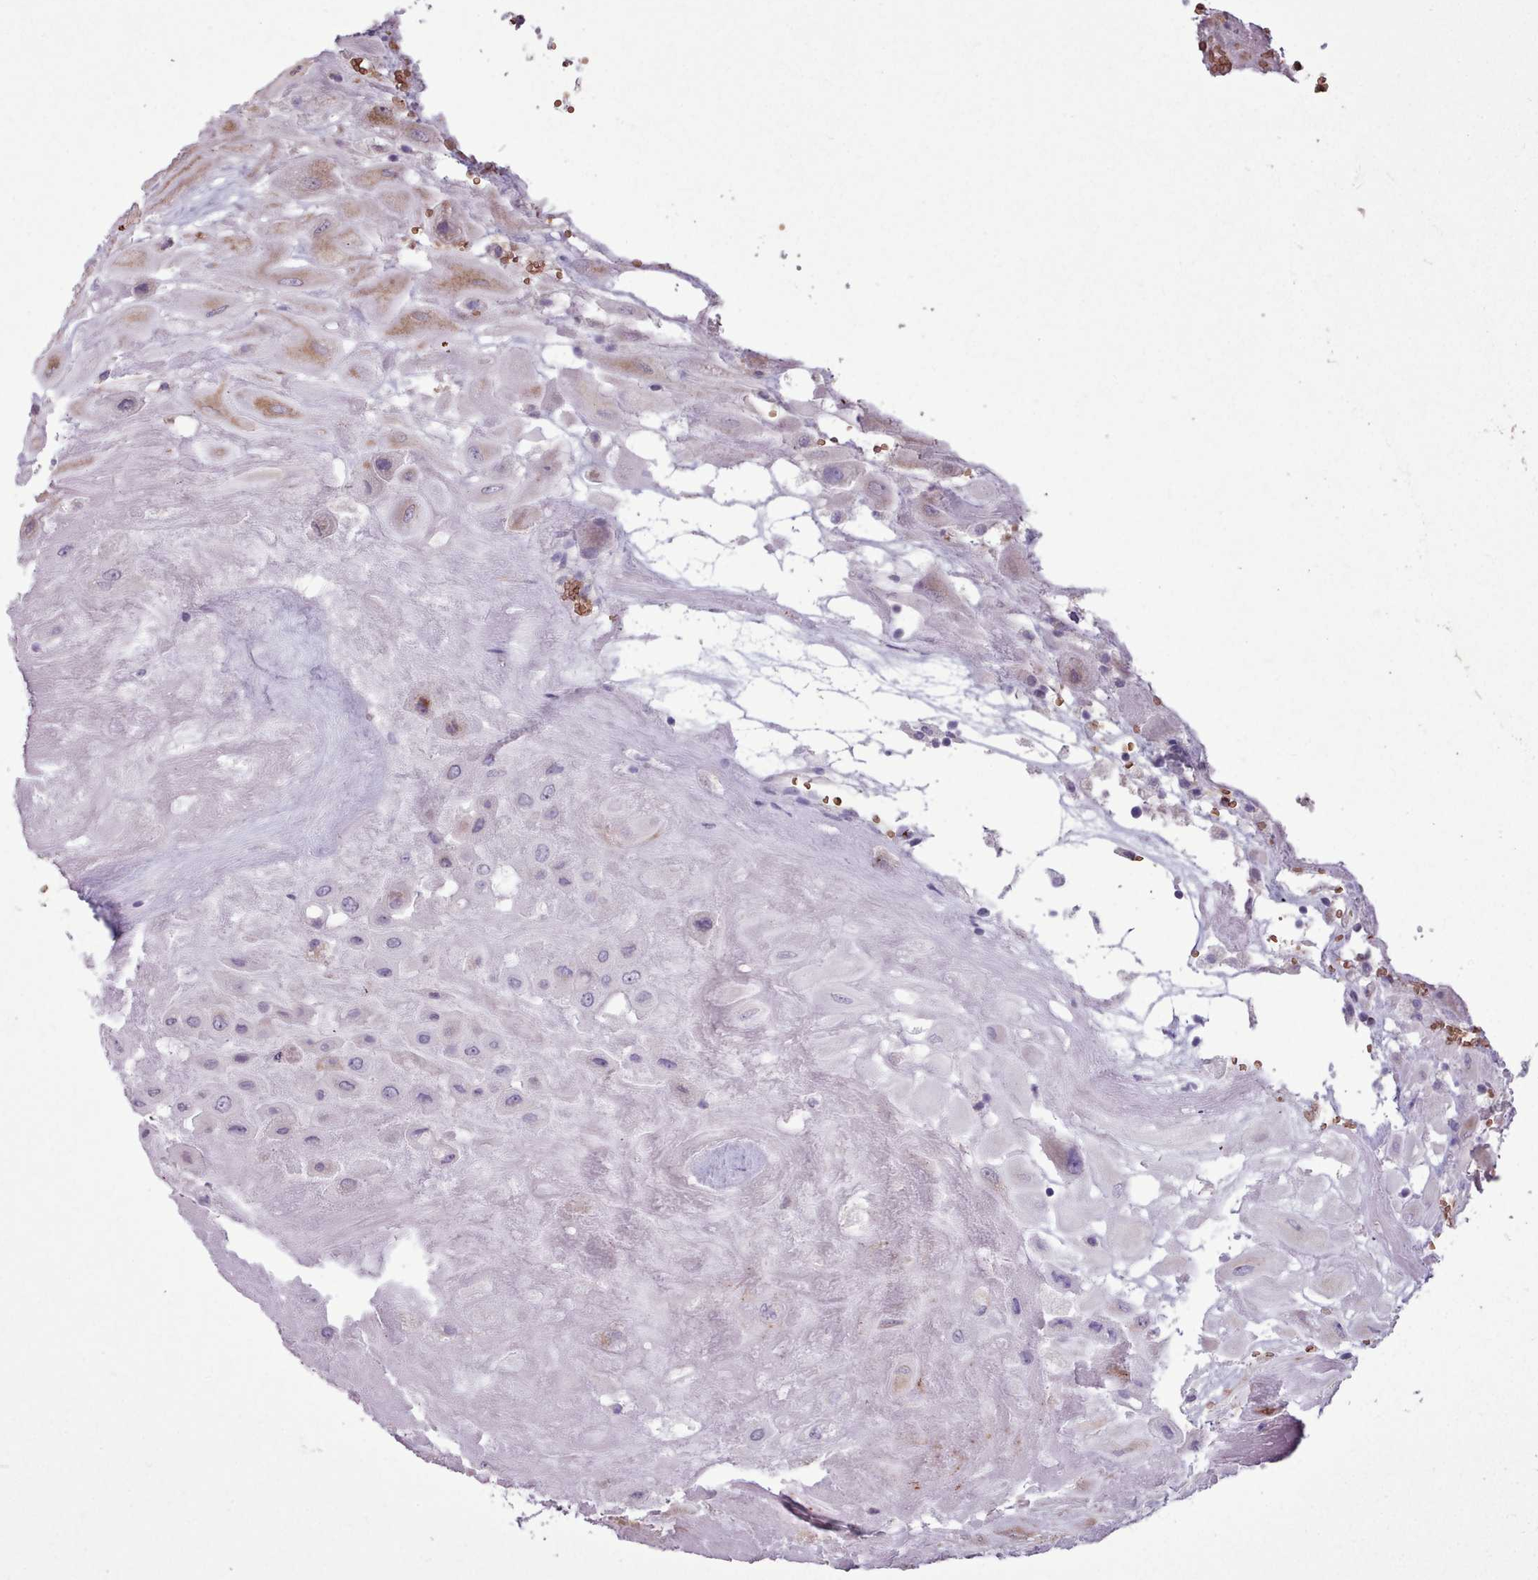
{"staining": {"intensity": "moderate", "quantity": "<25%", "location": "cytoplasmic/membranous"}, "tissue": "placenta", "cell_type": "Decidual cells", "image_type": "normal", "snomed": [{"axis": "morphology", "description": "Normal tissue, NOS"}, {"axis": "topography", "description": "Placenta"}], "caption": "Placenta stained with IHC displays moderate cytoplasmic/membranous positivity in about <25% of decidual cells.", "gene": "AK4P3", "patient": {"sex": "female", "age": 32}}